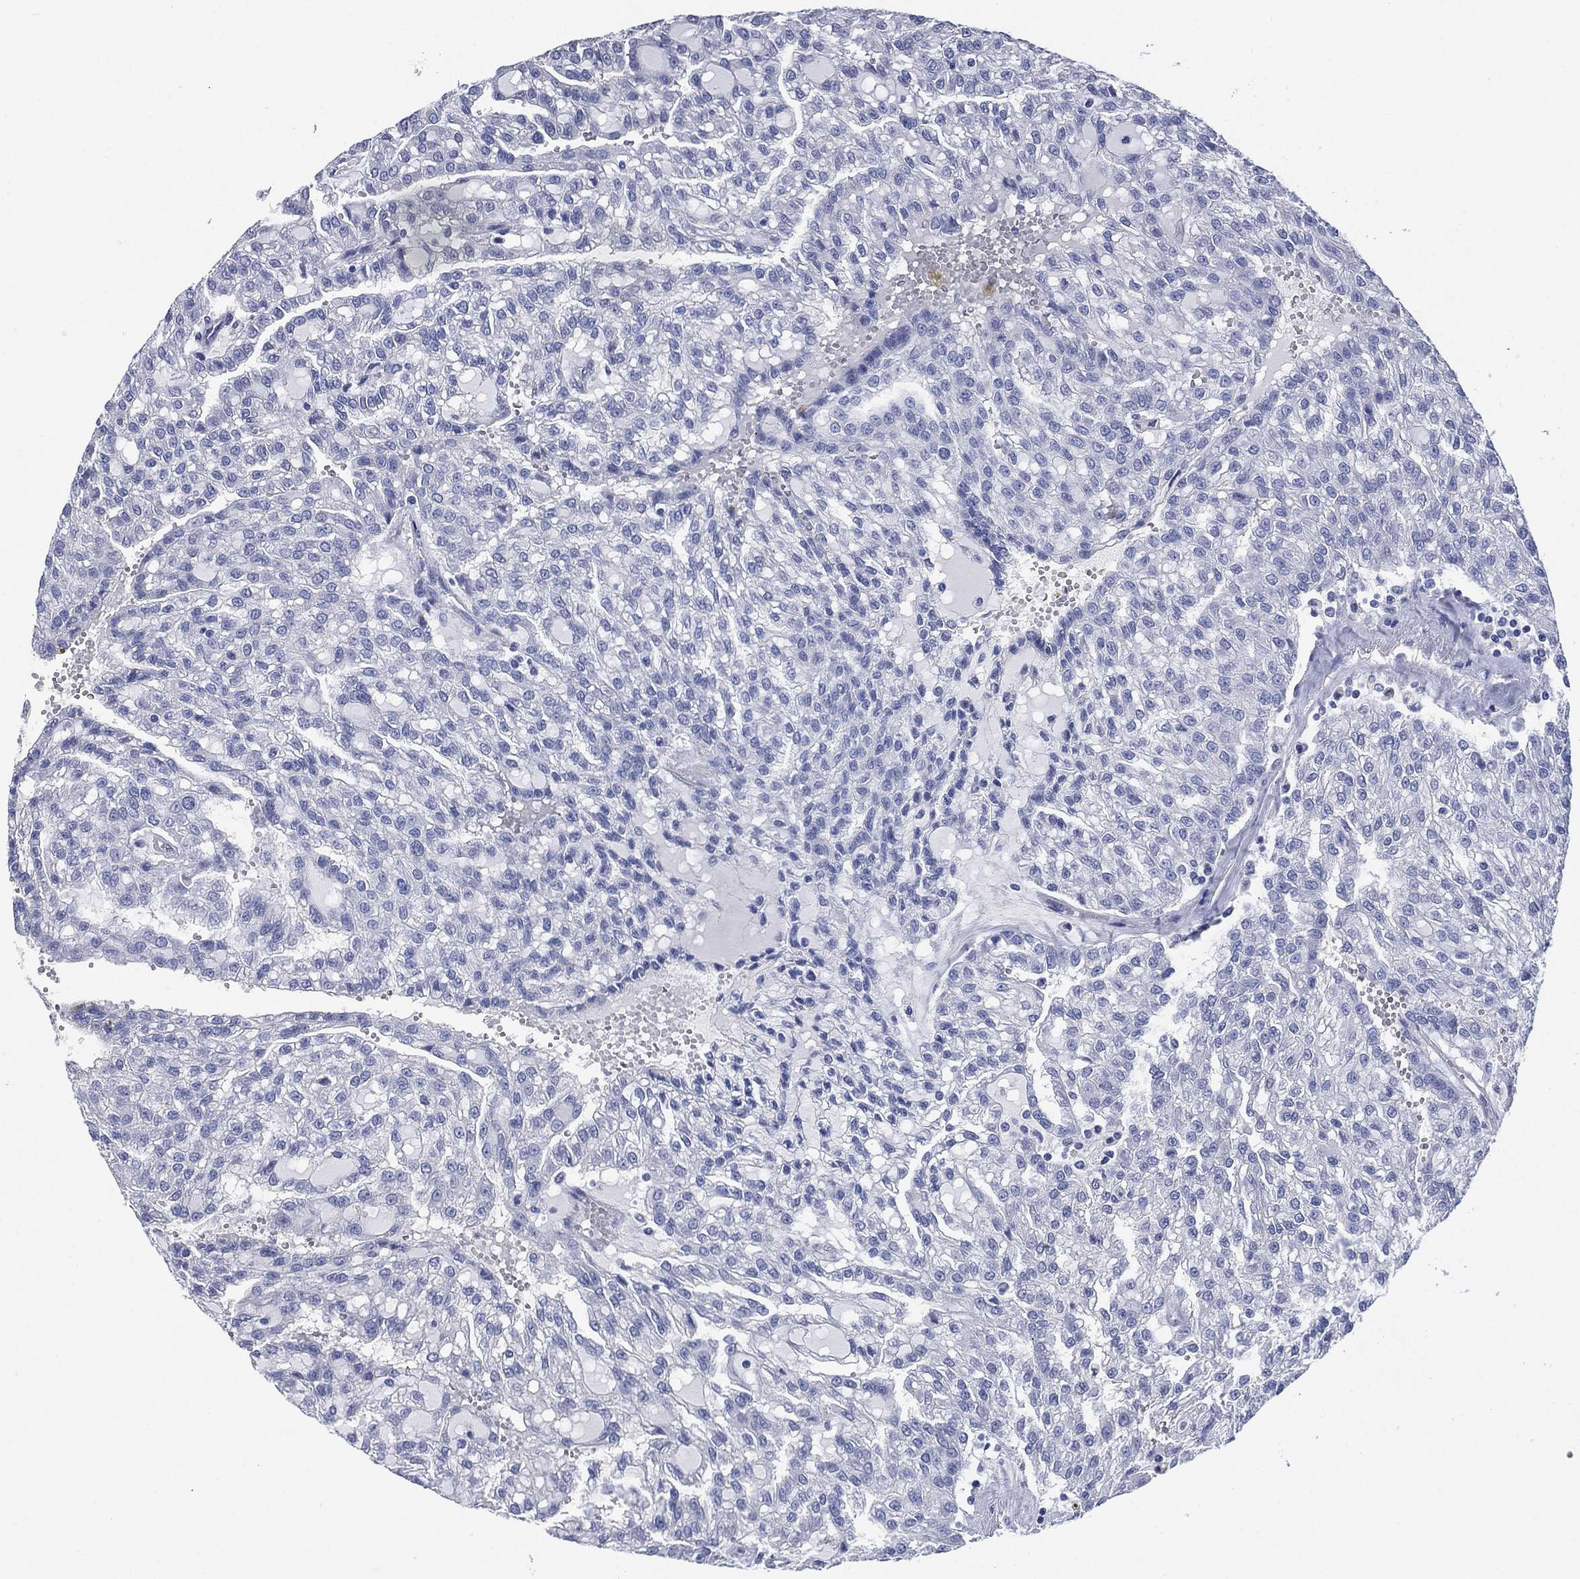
{"staining": {"intensity": "negative", "quantity": "none", "location": "none"}, "tissue": "renal cancer", "cell_type": "Tumor cells", "image_type": "cancer", "snomed": [{"axis": "morphology", "description": "Adenocarcinoma, NOS"}, {"axis": "topography", "description": "Kidney"}], "caption": "IHC of human renal cancer exhibits no staining in tumor cells.", "gene": "CCDC70", "patient": {"sex": "male", "age": 63}}